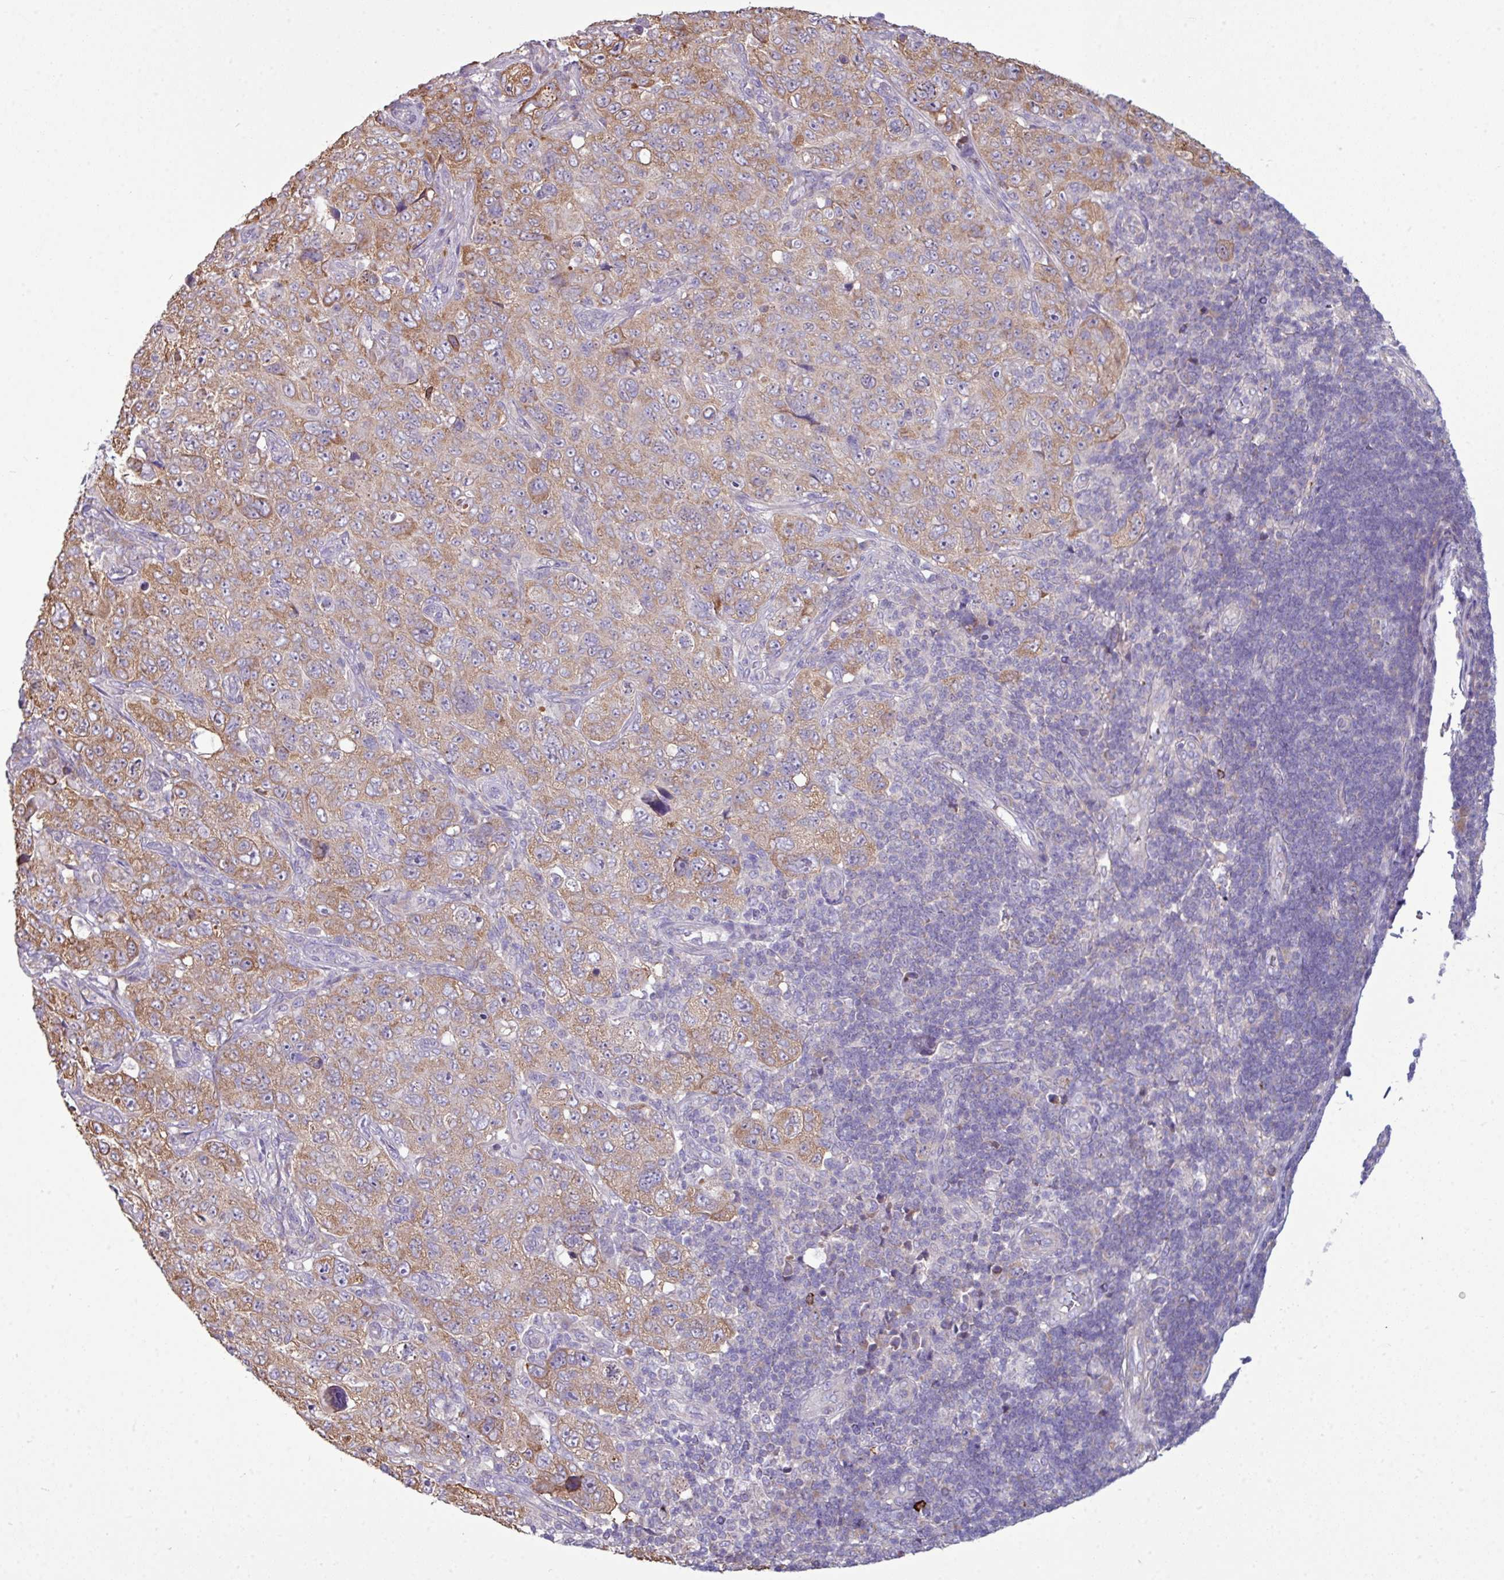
{"staining": {"intensity": "moderate", "quantity": ">75%", "location": "cytoplasmic/membranous"}, "tissue": "pancreatic cancer", "cell_type": "Tumor cells", "image_type": "cancer", "snomed": [{"axis": "morphology", "description": "Adenocarcinoma, NOS"}, {"axis": "topography", "description": "Pancreas"}], "caption": "Adenocarcinoma (pancreatic) was stained to show a protein in brown. There is medium levels of moderate cytoplasmic/membranous expression in approximately >75% of tumor cells. (Stains: DAB in brown, nuclei in blue, Microscopy: brightfield microscopy at high magnification).", "gene": "AGAP5", "patient": {"sex": "male", "age": 68}}